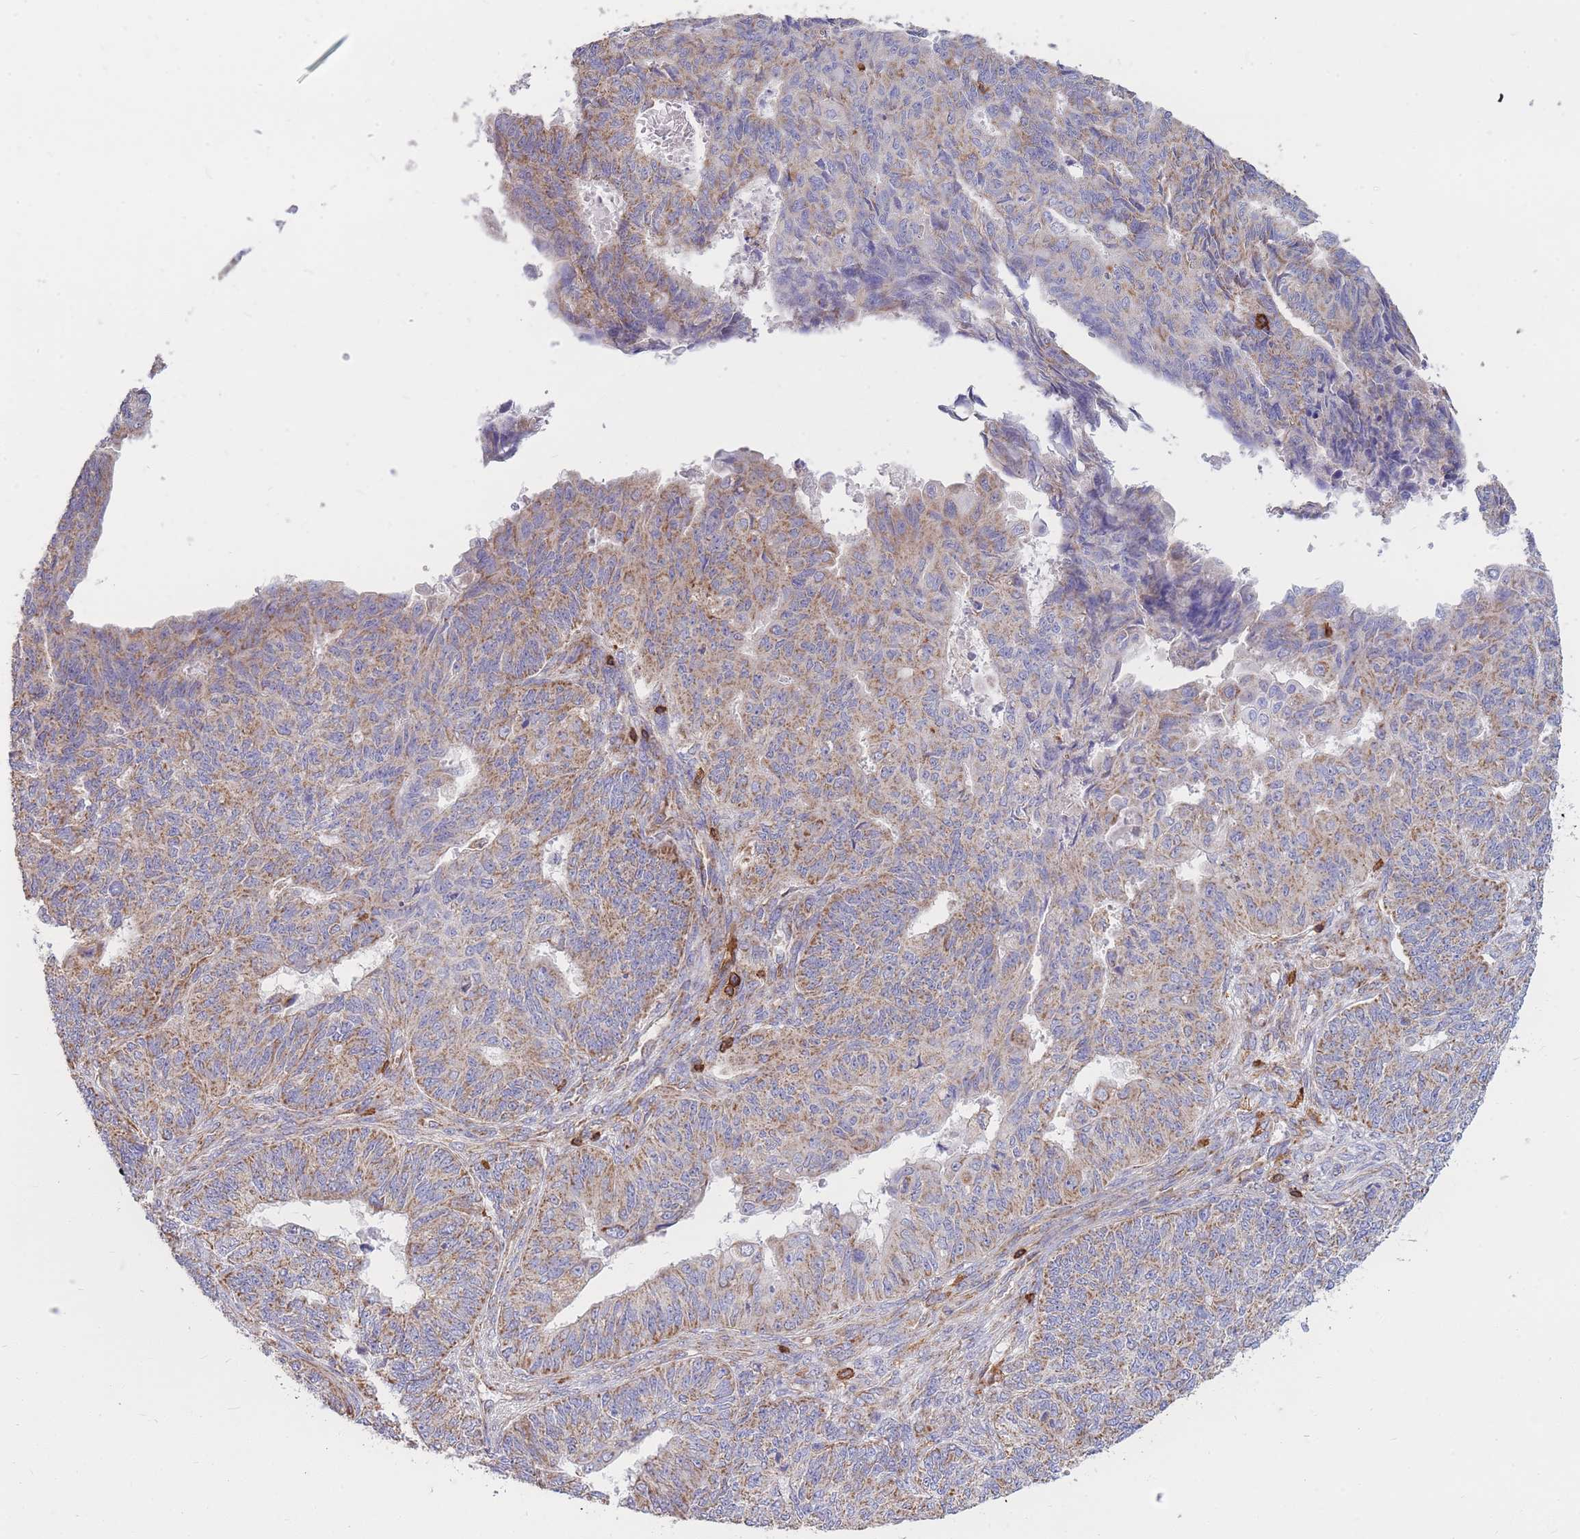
{"staining": {"intensity": "weak", "quantity": ">75%", "location": "cytoplasmic/membranous"}, "tissue": "endometrial cancer", "cell_type": "Tumor cells", "image_type": "cancer", "snomed": [{"axis": "morphology", "description": "Adenocarcinoma, NOS"}, {"axis": "topography", "description": "Endometrium"}], "caption": "Endometrial cancer was stained to show a protein in brown. There is low levels of weak cytoplasmic/membranous positivity in about >75% of tumor cells. (brown staining indicates protein expression, while blue staining denotes nuclei).", "gene": "MRPL54", "patient": {"sex": "female", "age": 32}}